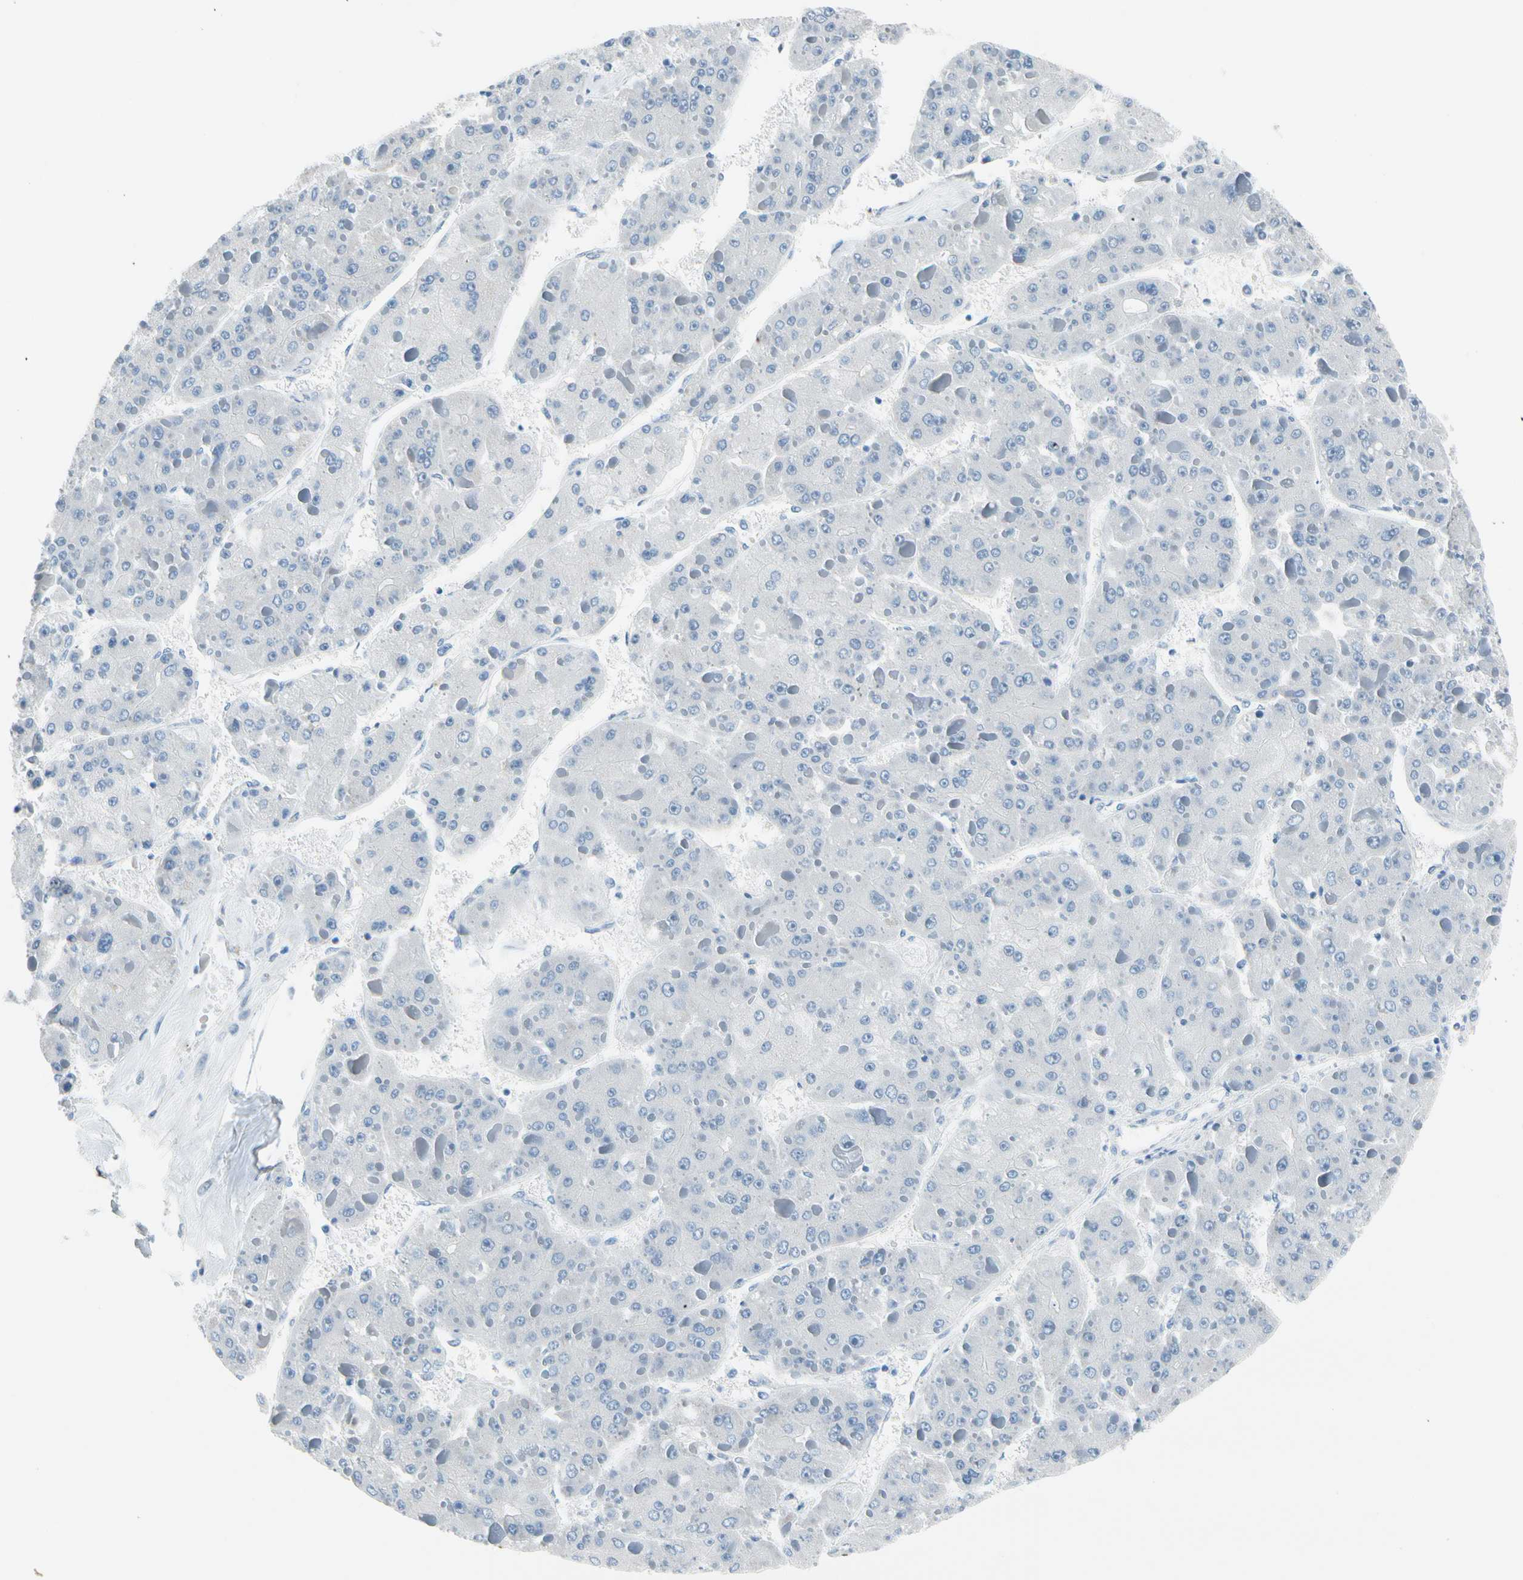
{"staining": {"intensity": "negative", "quantity": "none", "location": "none"}, "tissue": "liver cancer", "cell_type": "Tumor cells", "image_type": "cancer", "snomed": [{"axis": "morphology", "description": "Carcinoma, Hepatocellular, NOS"}, {"axis": "topography", "description": "Liver"}], "caption": "High magnification brightfield microscopy of liver cancer (hepatocellular carcinoma) stained with DAB (3,3'-diaminobenzidine) (brown) and counterstained with hematoxylin (blue): tumor cells show no significant staining.", "gene": "STK40", "patient": {"sex": "female", "age": 73}}